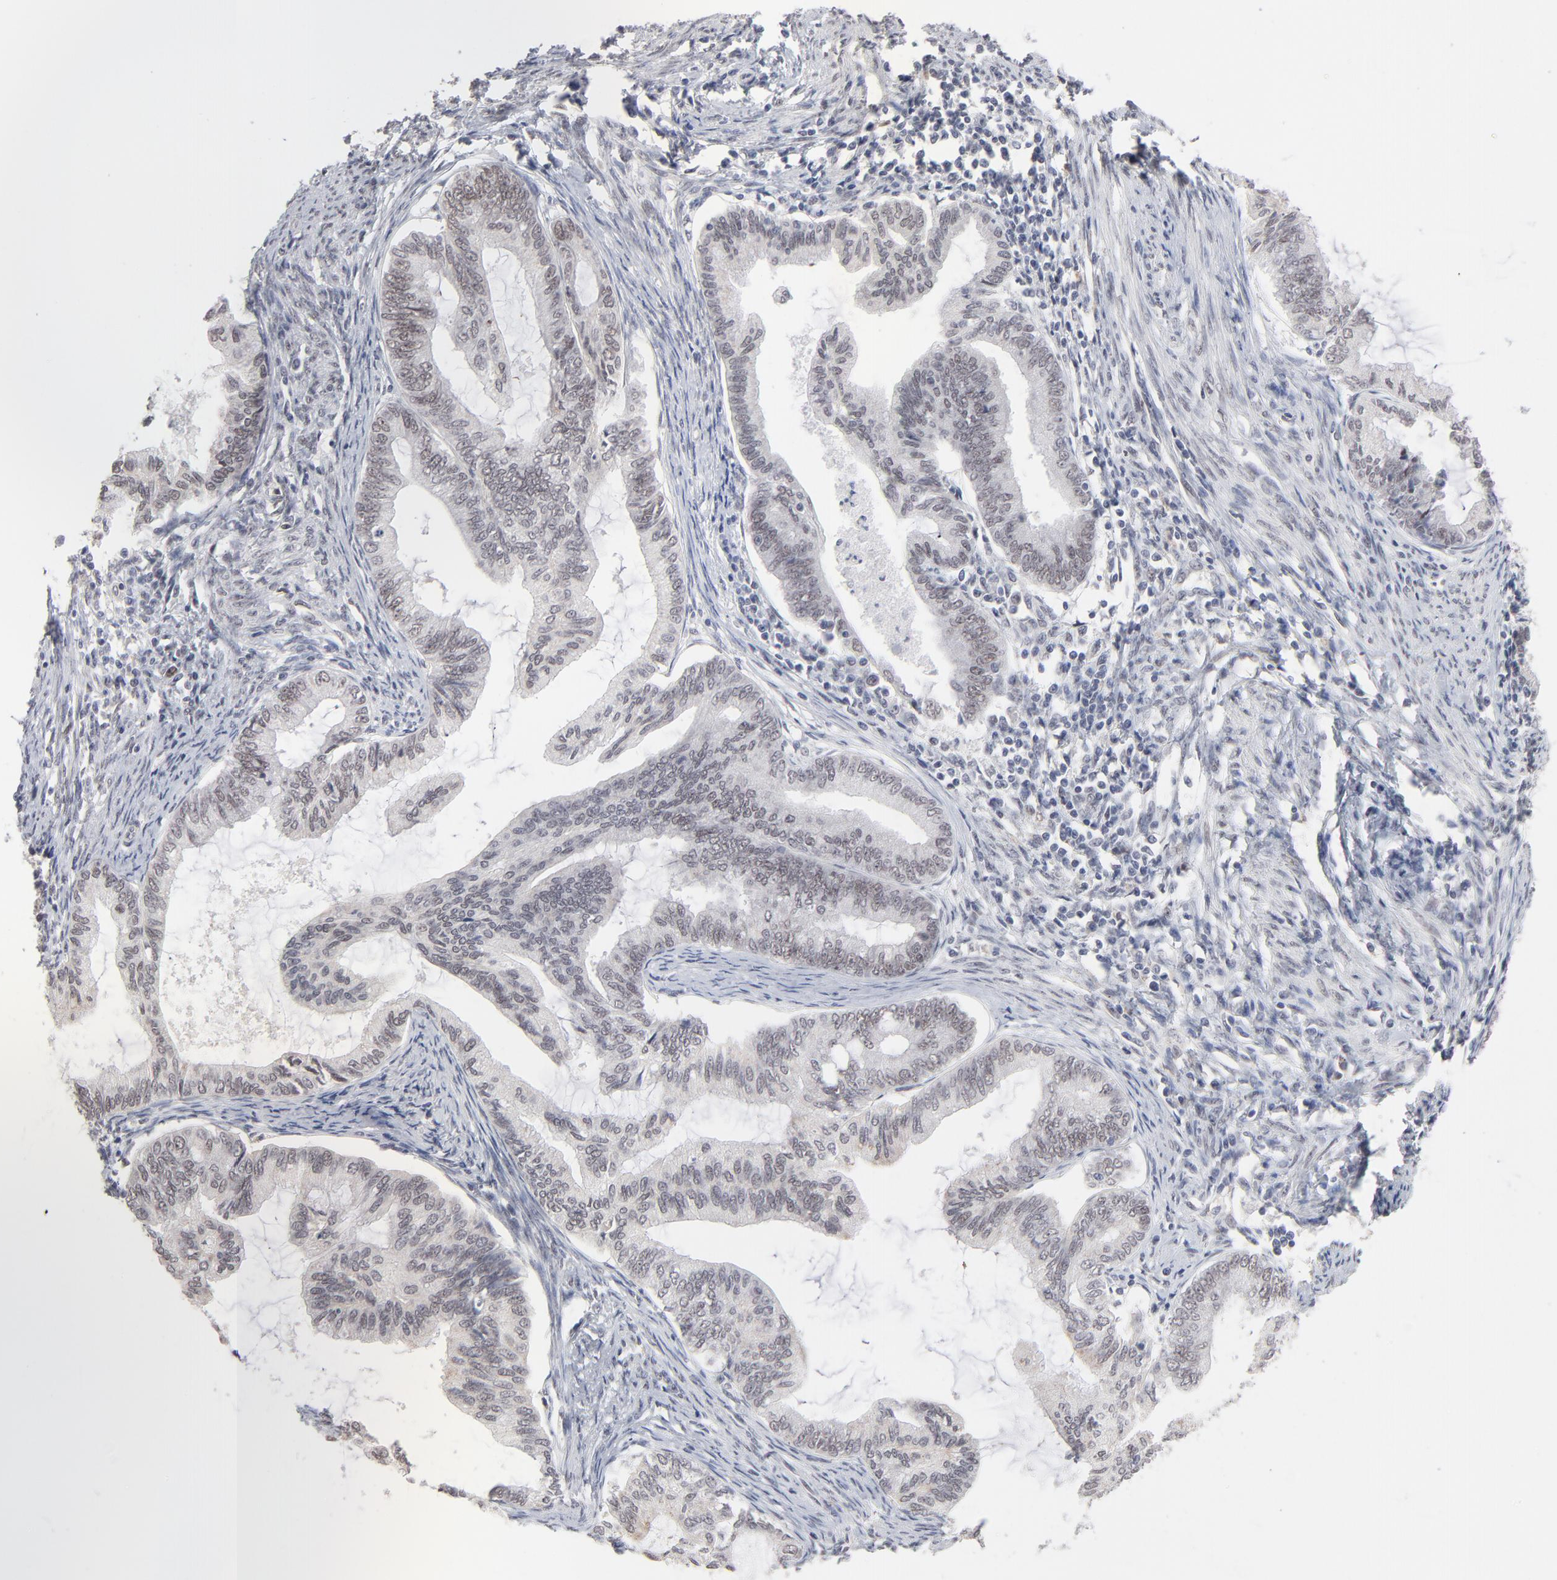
{"staining": {"intensity": "weak", "quantity": "25%-75%", "location": "nuclear"}, "tissue": "endometrial cancer", "cell_type": "Tumor cells", "image_type": "cancer", "snomed": [{"axis": "morphology", "description": "Adenocarcinoma, NOS"}, {"axis": "topography", "description": "Endometrium"}], "caption": "Protein analysis of endometrial cancer (adenocarcinoma) tissue reveals weak nuclear positivity in about 25%-75% of tumor cells.", "gene": "MBIP", "patient": {"sex": "female", "age": 86}}